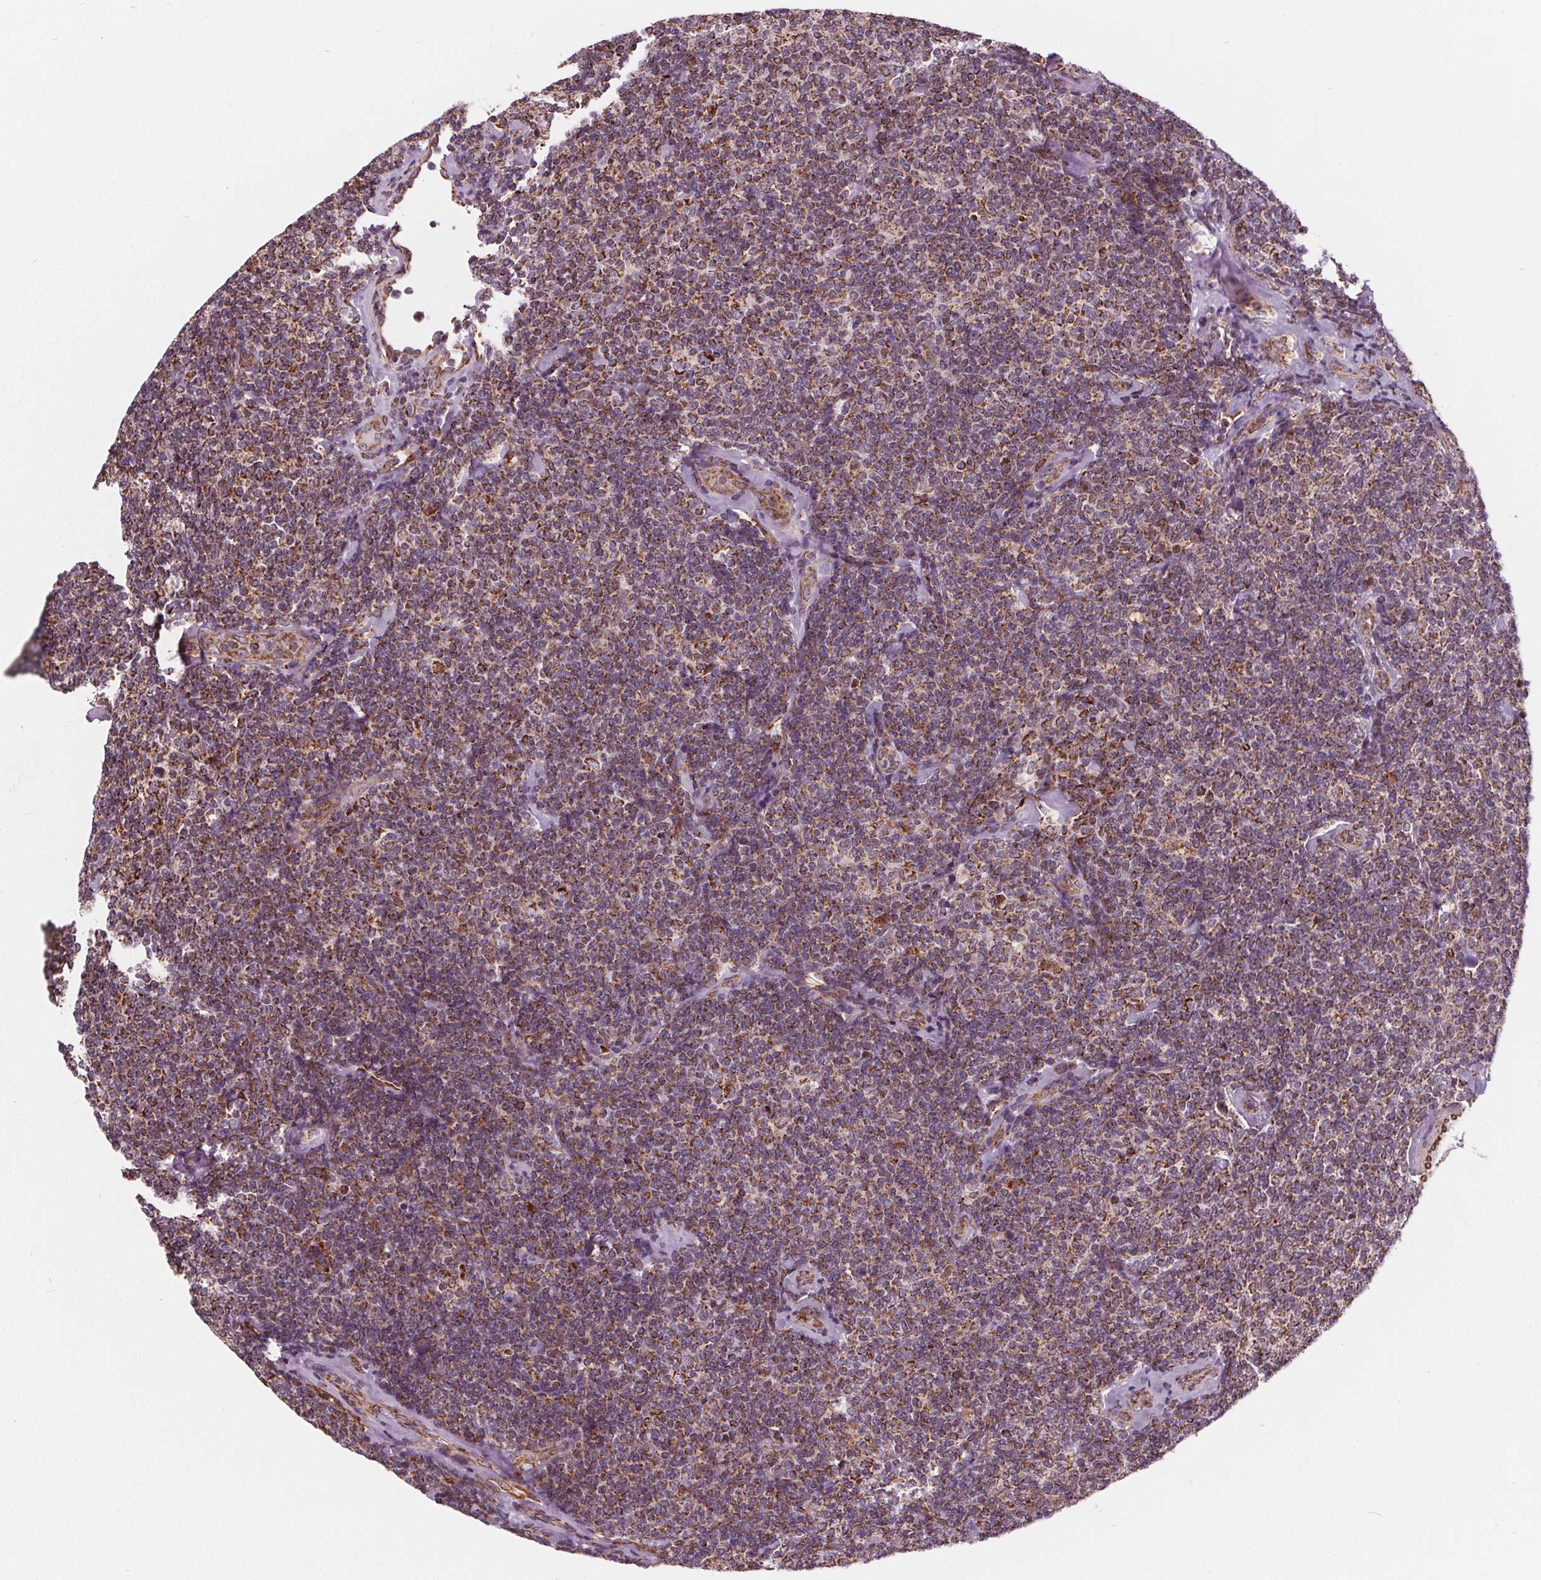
{"staining": {"intensity": "moderate", "quantity": ">75%", "location": "cytoplasmic/membranous"}, "tissue": "lymphoma", "cell_type": "Tumor cells", "image_type": "cancer", "snomed": [{"axis": "morphology", "description": "Malignant lymphoma, non-Hodgkin's type, Low grade"}, {"axis": "topography", "description": "Lymph node"}], "caption": "IHC (DAB) staining of low-grade malignant lymphoma, non-Hodgkin's type shows moderate cytoplasmic/membranous protein expression in about >75% of tumor cells.", "gene": "PLSCR3", "patient": {"sex": "female", "age": 56}}